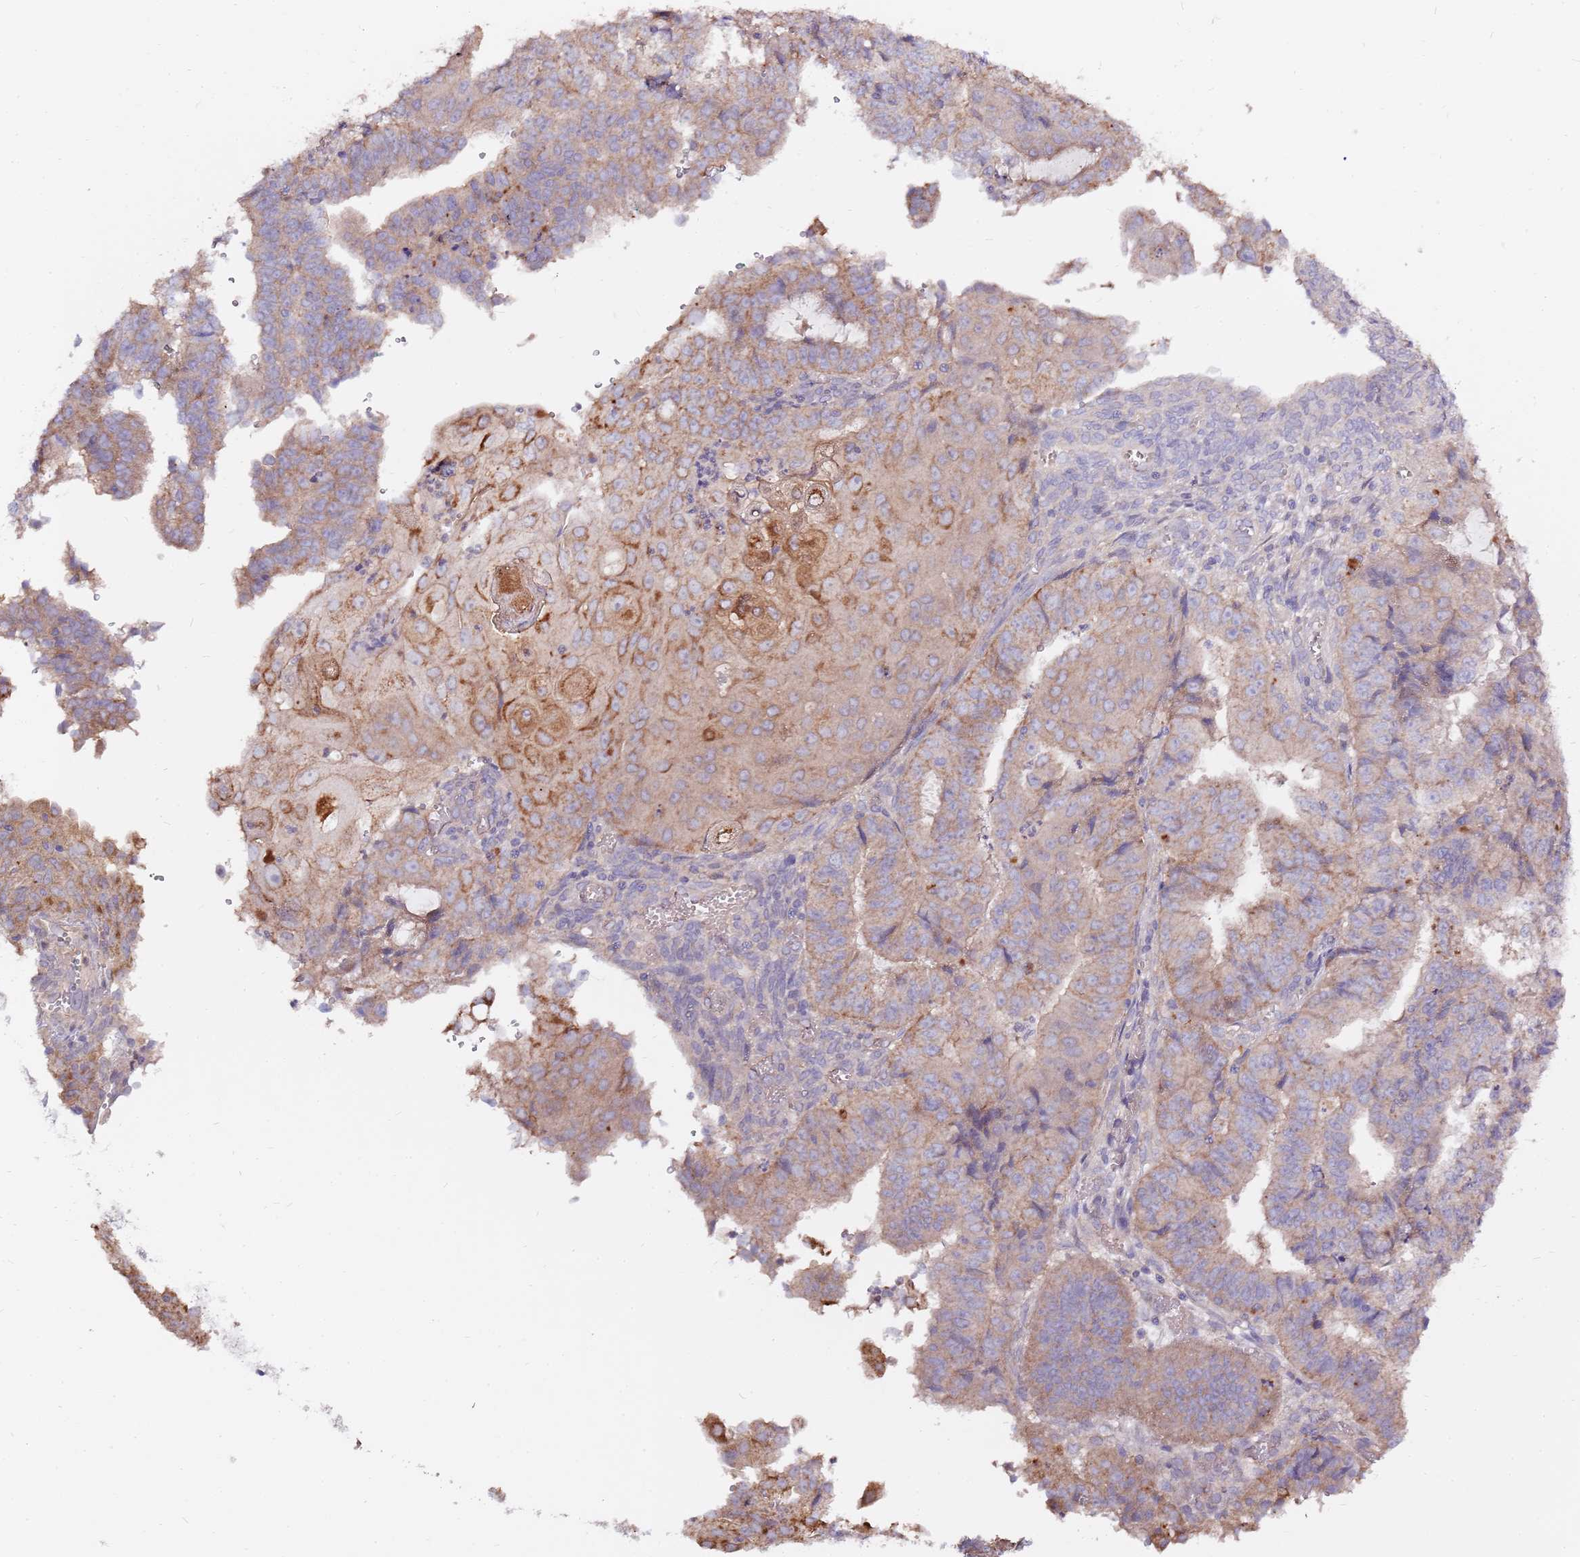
{"staining": {"intensity": "moderate", "quantity": "25%-75%", "location": "cytoplasmic/membranous"}, "tissue": "endometrial cancer", "cell_type": "Tumor cells", "image_type": "cancer", "snomed": [{"axis": "morphology", "description": "Adenocarcinoma, NOS"}, {"axis": "topography", "description": "Endometrium"}], "caption": "Immunohistochemical staining of endometrial adenocarcinoma exhibits medium levels of moderate cytoplasmic/membranous staining in approximately 25%-75% of tumor cells.", "gene": "EVA1B", "patient": {"sex": "female", "age": 56}}